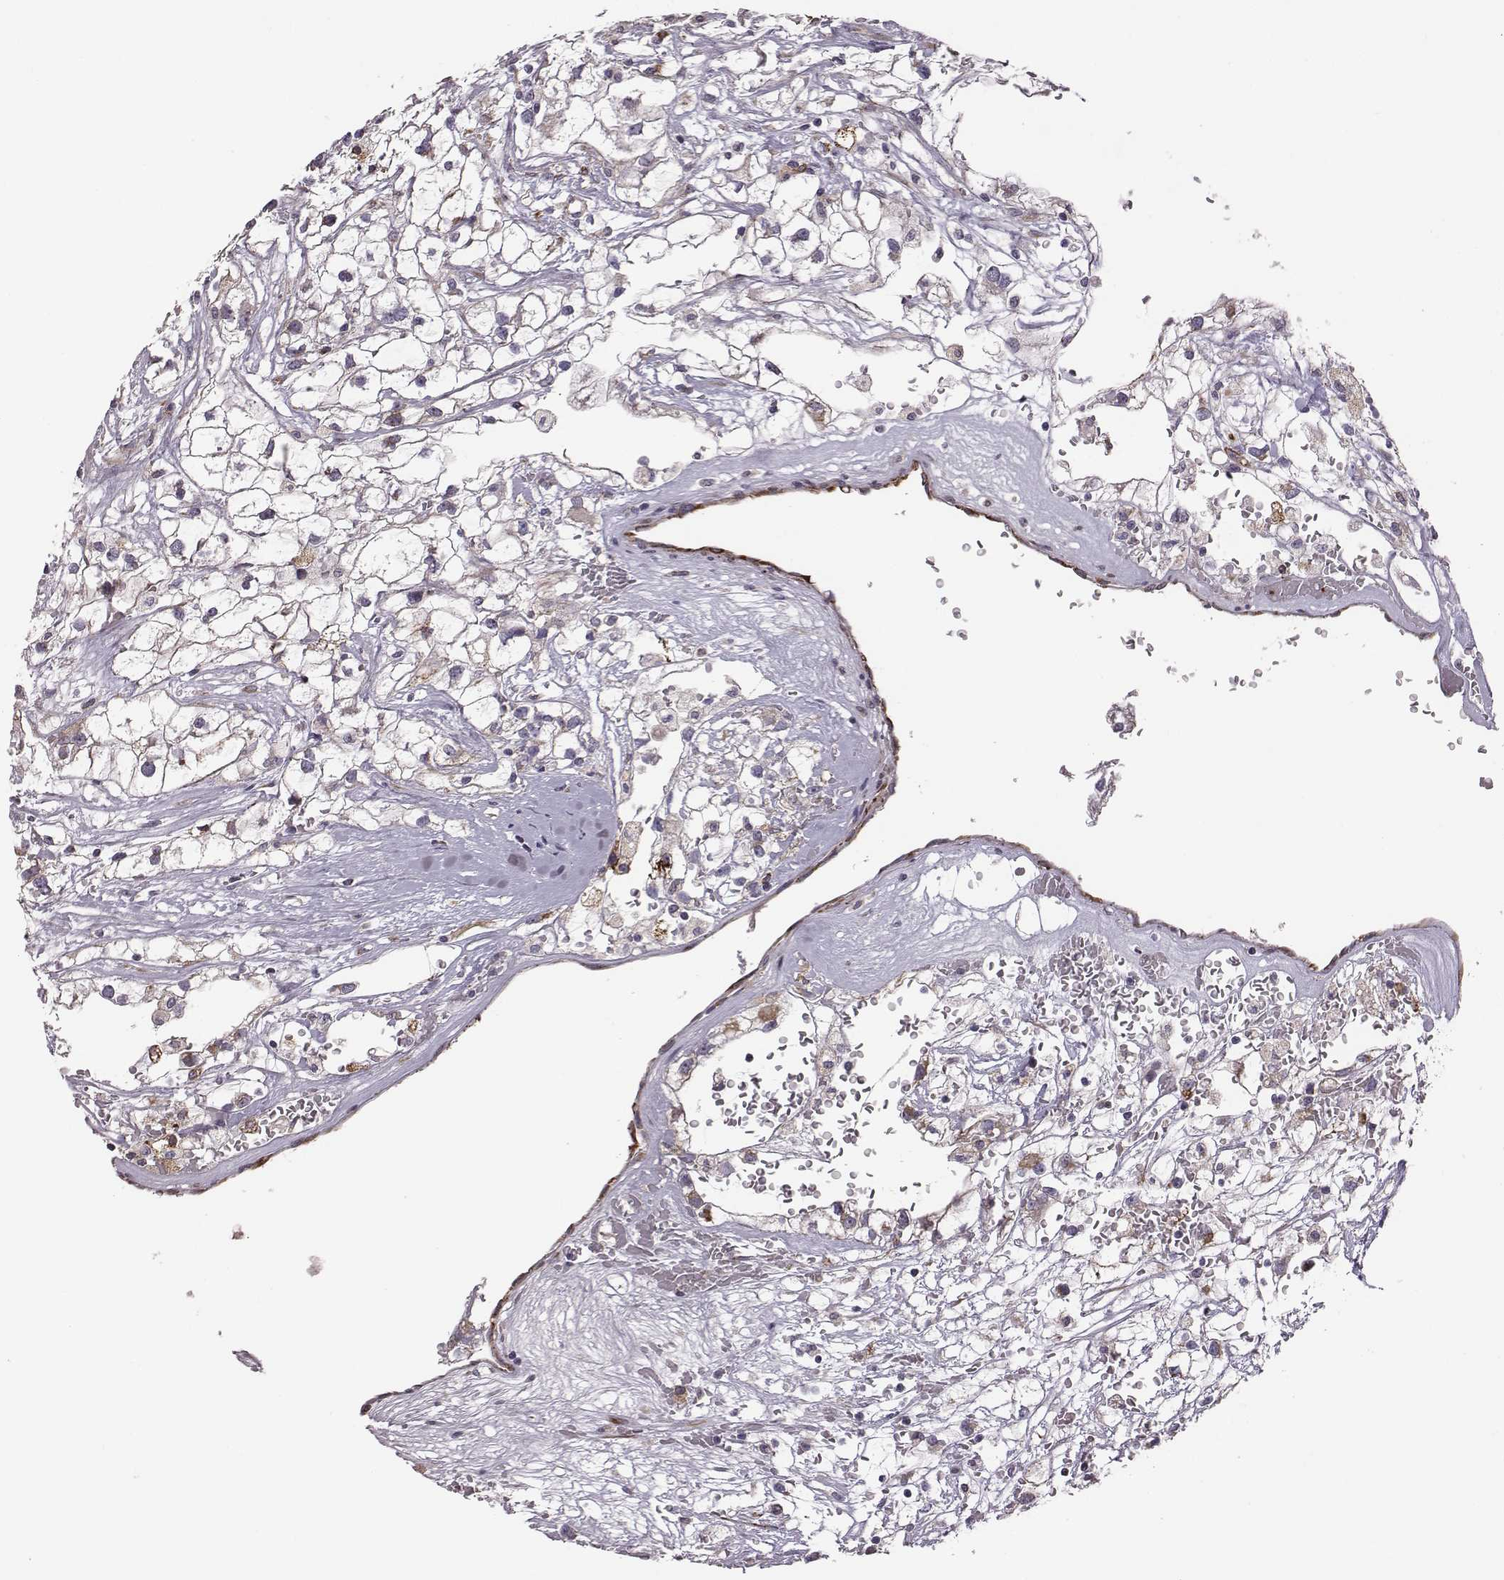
{"staining": {"intensity": "weak", "quantity": "<25%", "location": "cytoplasmic/membranous"}, "tissue": "renal cancer", "cell_type": "Tumor cells", "image_type": "cancer", "snomed": [{"axis": "morphology", "description": "Adenocarcinoma, NOS"}, {"axis": "topography", "description": "Kidney"}], "caption": "The IHC histopathology image has no significant expression in tumor cells of renal cancer tissue.", "gene": "SELENOI", "patient": {"sex": "male", "age": 59}}